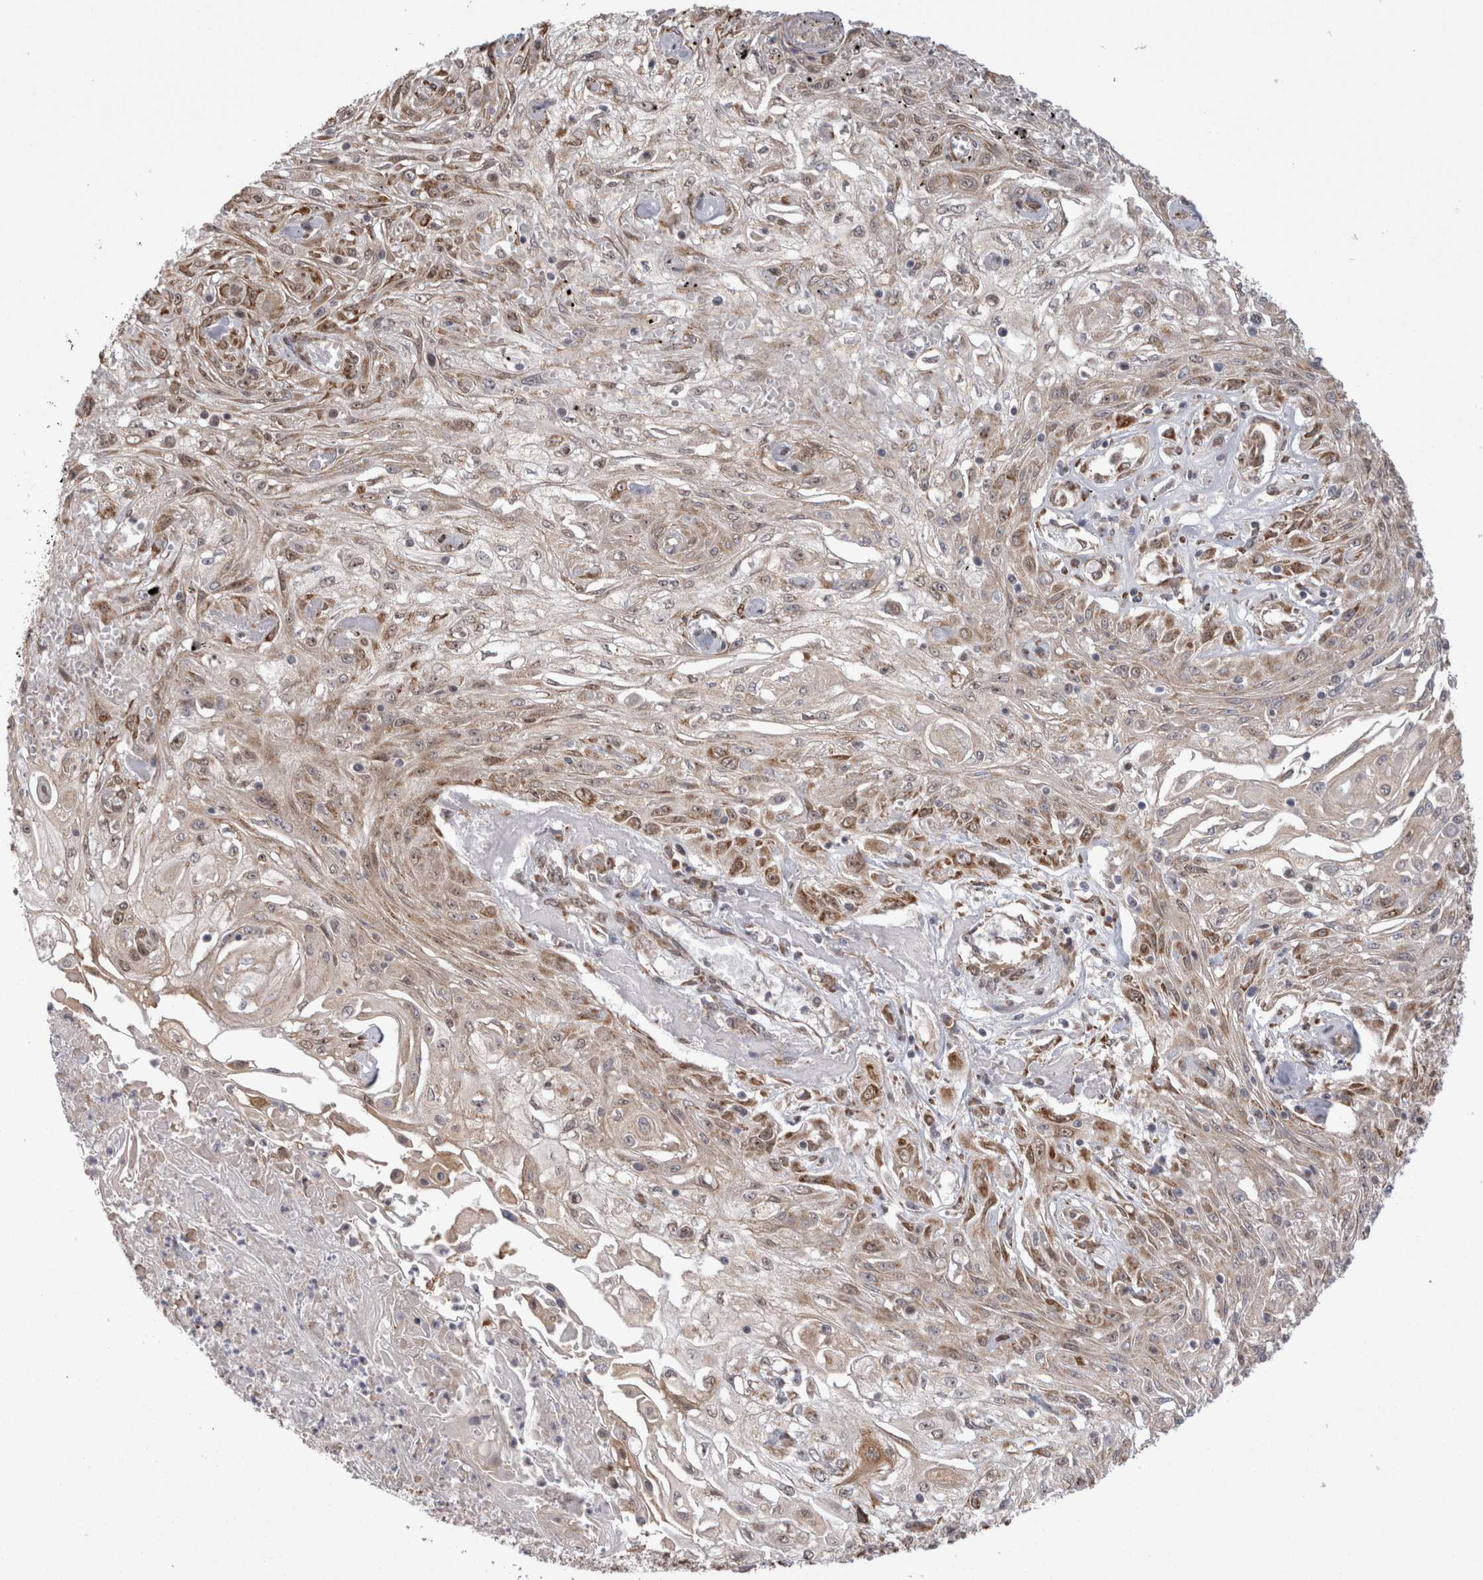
{"staining": {"intensity": "moderate", "quantity": ">75%", "location": "cytoplasmic/membranous,nuclear"}, "tissue": "skin cancer", "cell_type": "Tumor cells", "image_type": "cancer", "snomed": [{"axis": "morphology", "description": "Squamous cell carcinoma, NOS"}, {"axis": "morphology", "description": "Squamous cell carcinoma, metastatic, NOS"}, {"axis": "topography", "description": "Skin"}, {"axis": "topography", "description": "Lymph node"}], "caption": "The image reveals immunohistochemical staining of skin metastatic squamous cell carcinoma. There is moderate cytoplasmic/membranous and nuclear positivity is identified in approximately >75% of tumor cells.", "gene": "EXOSC4", "patient": {"sex": "male", "age": 75}}